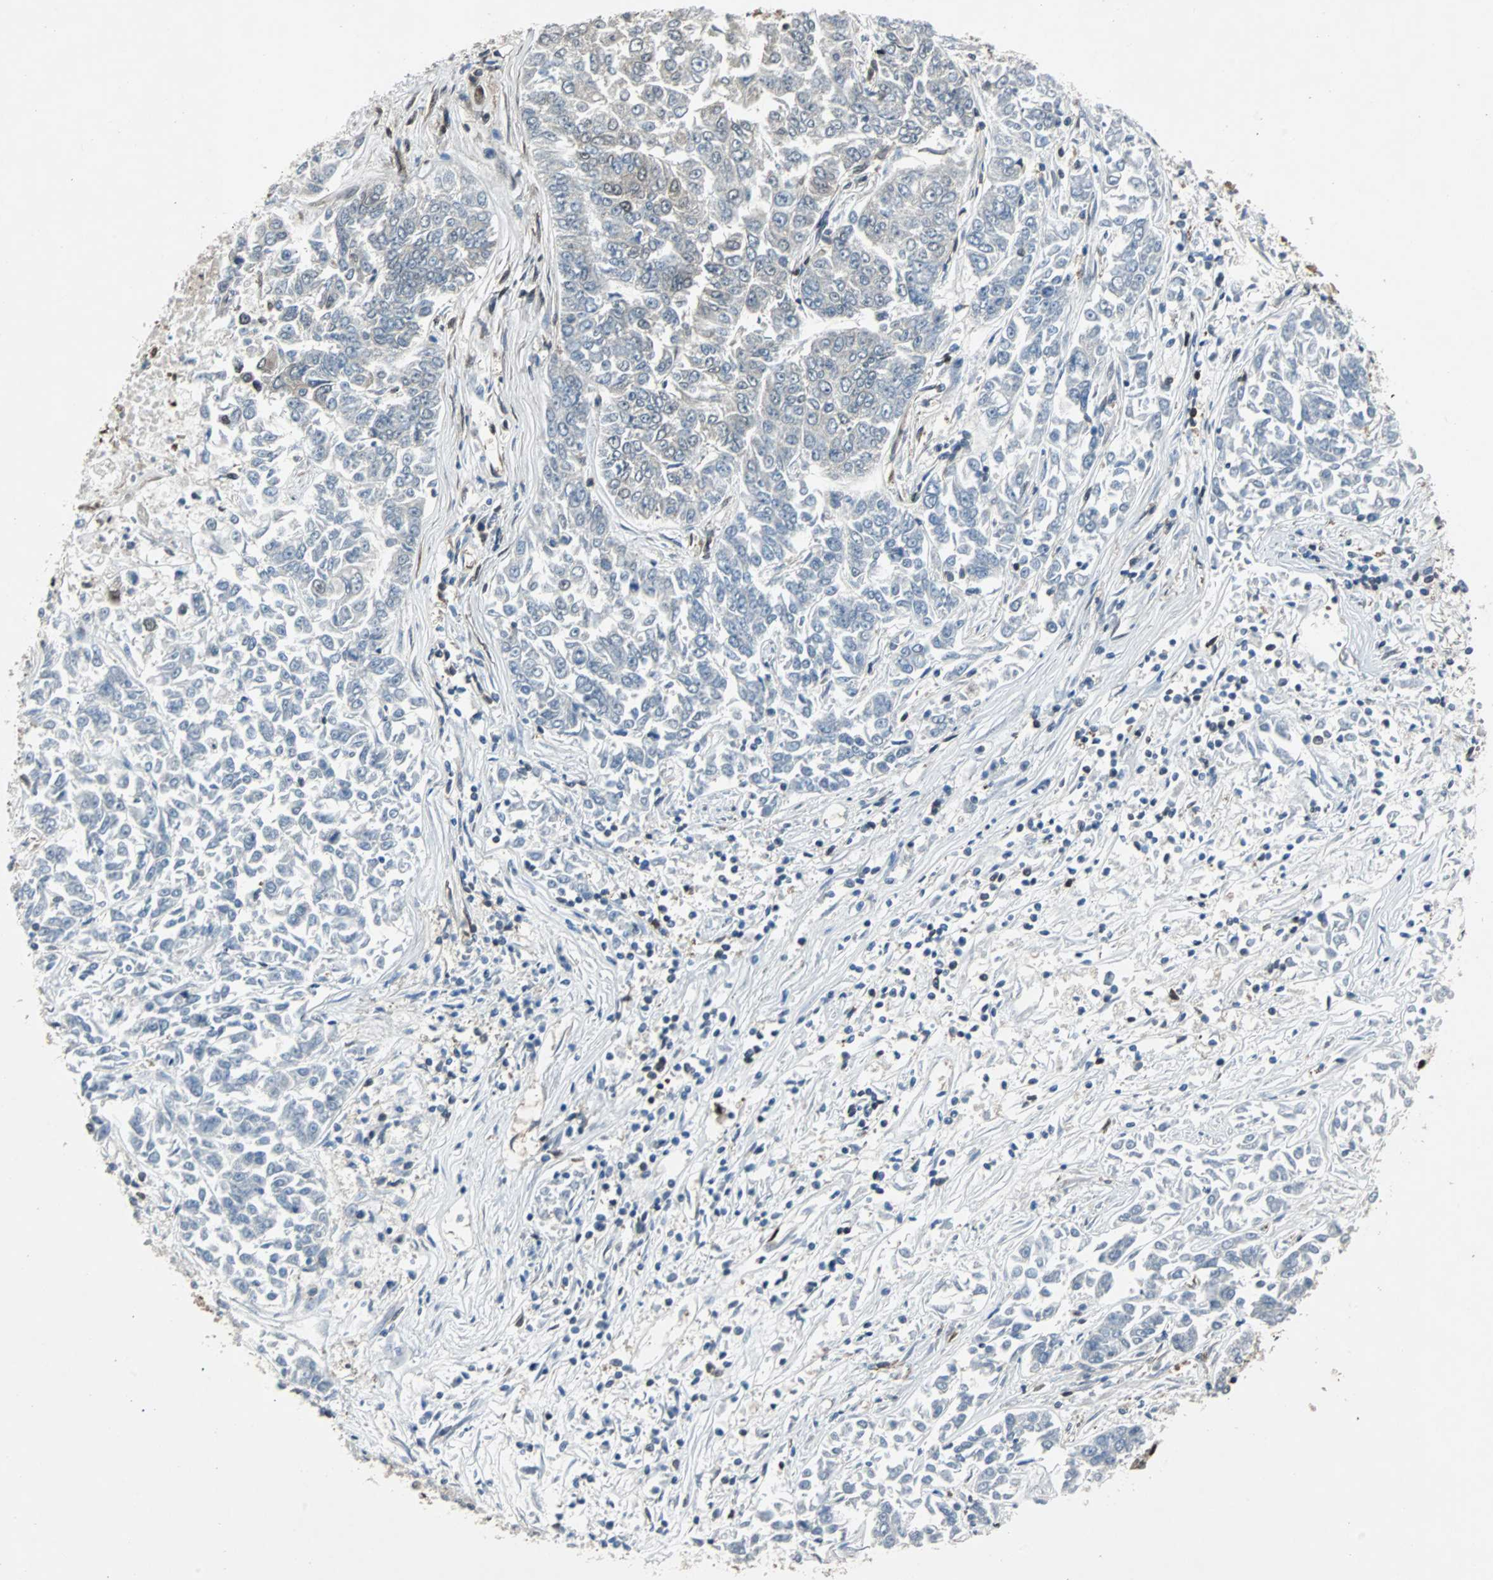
{"staining": {"intensity": "negative", "quantity": "none", "location": "none"}, "tissue": "lung cancer", "cell_type": "Tumor cells", "image_type": "cancer", "snomed": [{"axis": "morphology", "description": "Adenocarcinoma, NOS"}, {"axis": "topography", "description": "Lung"}], "caption": "DAB (3,3'-diaminobenzidine) immunohistochemical staining of lung cancer demonstrates no significant staining in tumor cells.", "gene": "ACLY", "patient": {"sex": "male", "age": 84}}